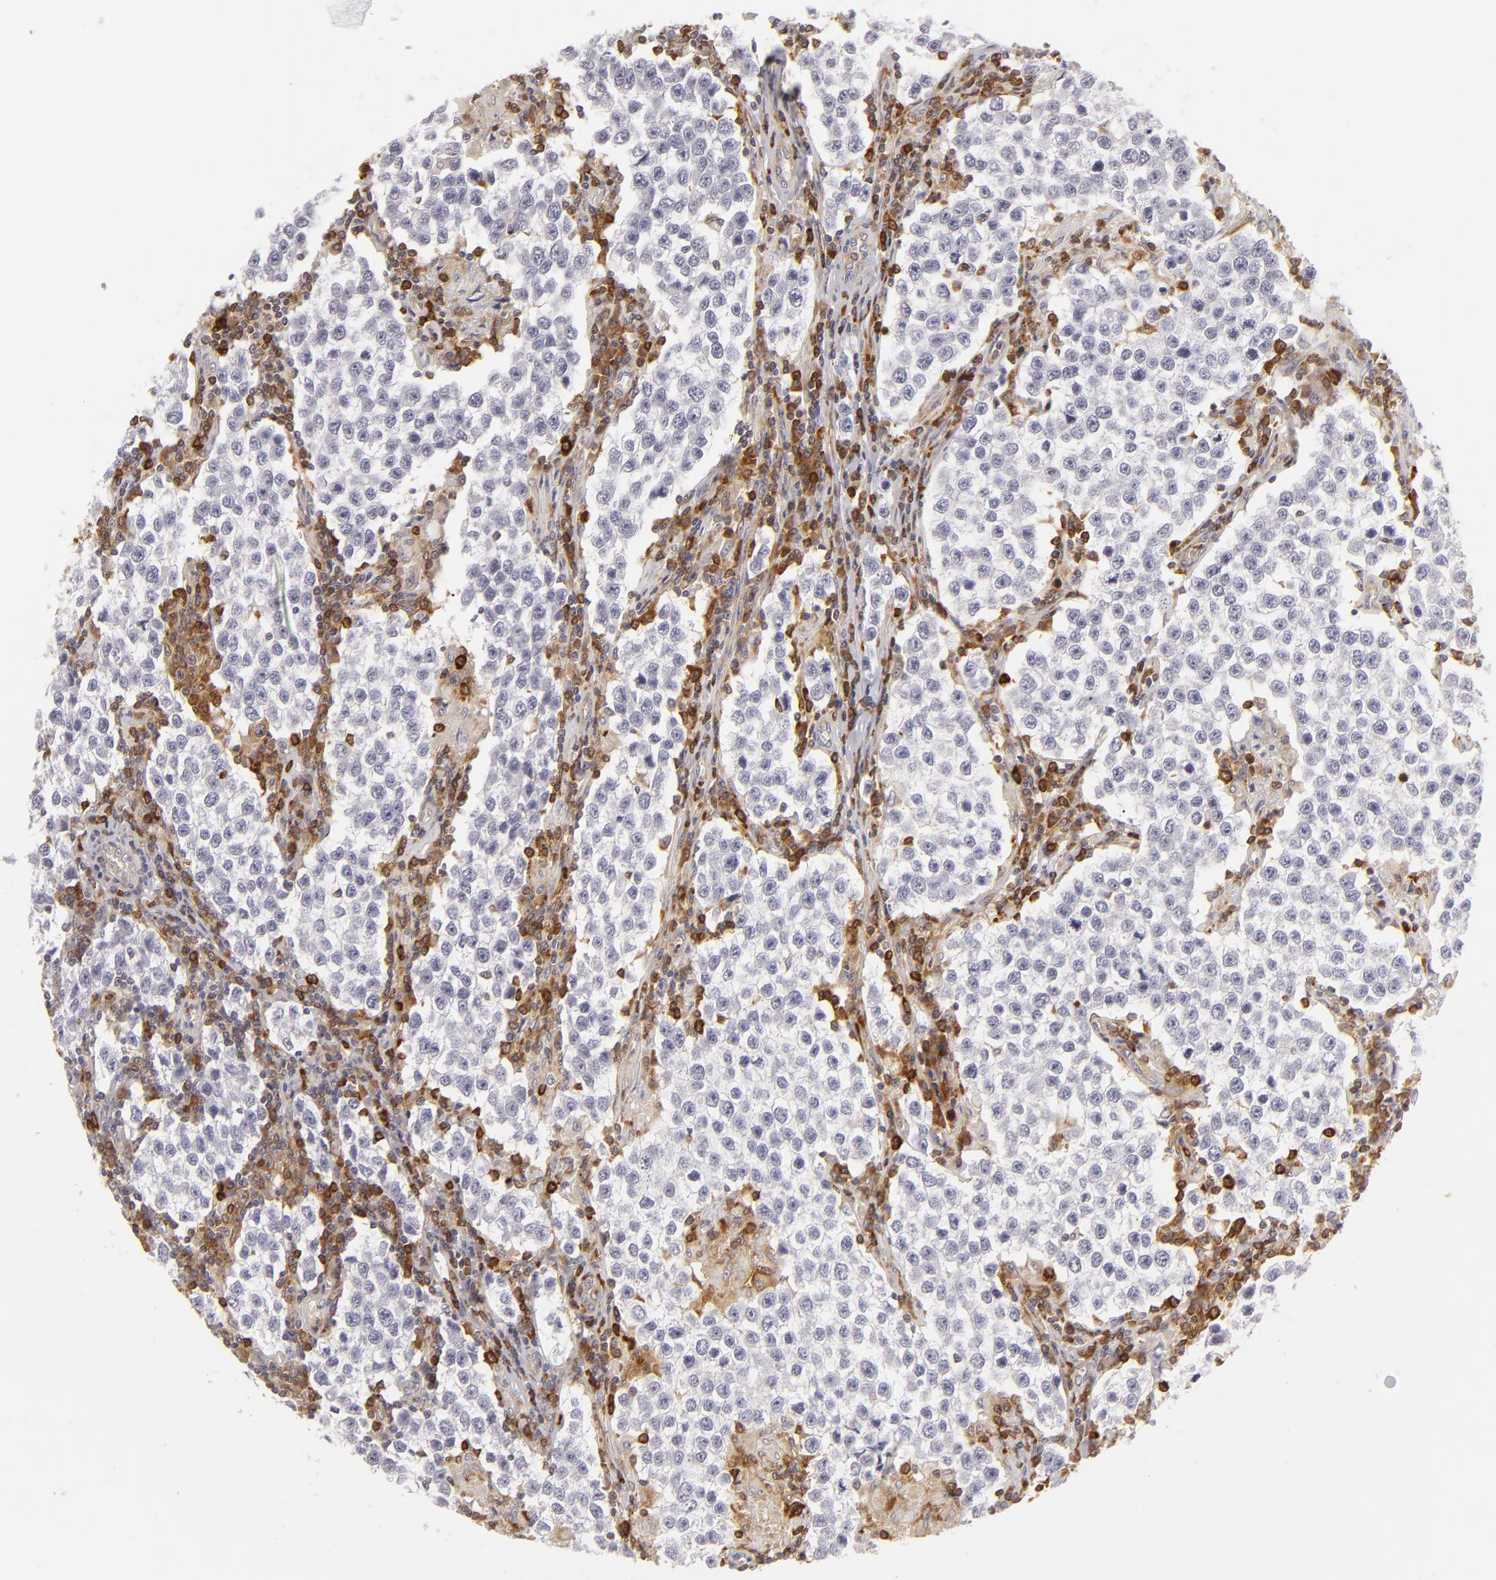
{"staining": {"intensity": "negative", "quantity": "none", "location": "none"}, "tissue": "testis cancer", "cell_type": "Tumor cells", "image_type": "cancer", "snomed": [{"axis": "morphology", "description": "Seminoma, NOS"}, {"axis": "topography", "description": "Testis"}], "caption": "This is a photomicrograph of immunohistochemistry staining of seminoma (testis), which shows no expression in tumor cells.", "gene": "APOBEC3G", "patient": {"sex": "male", "age": 36}}